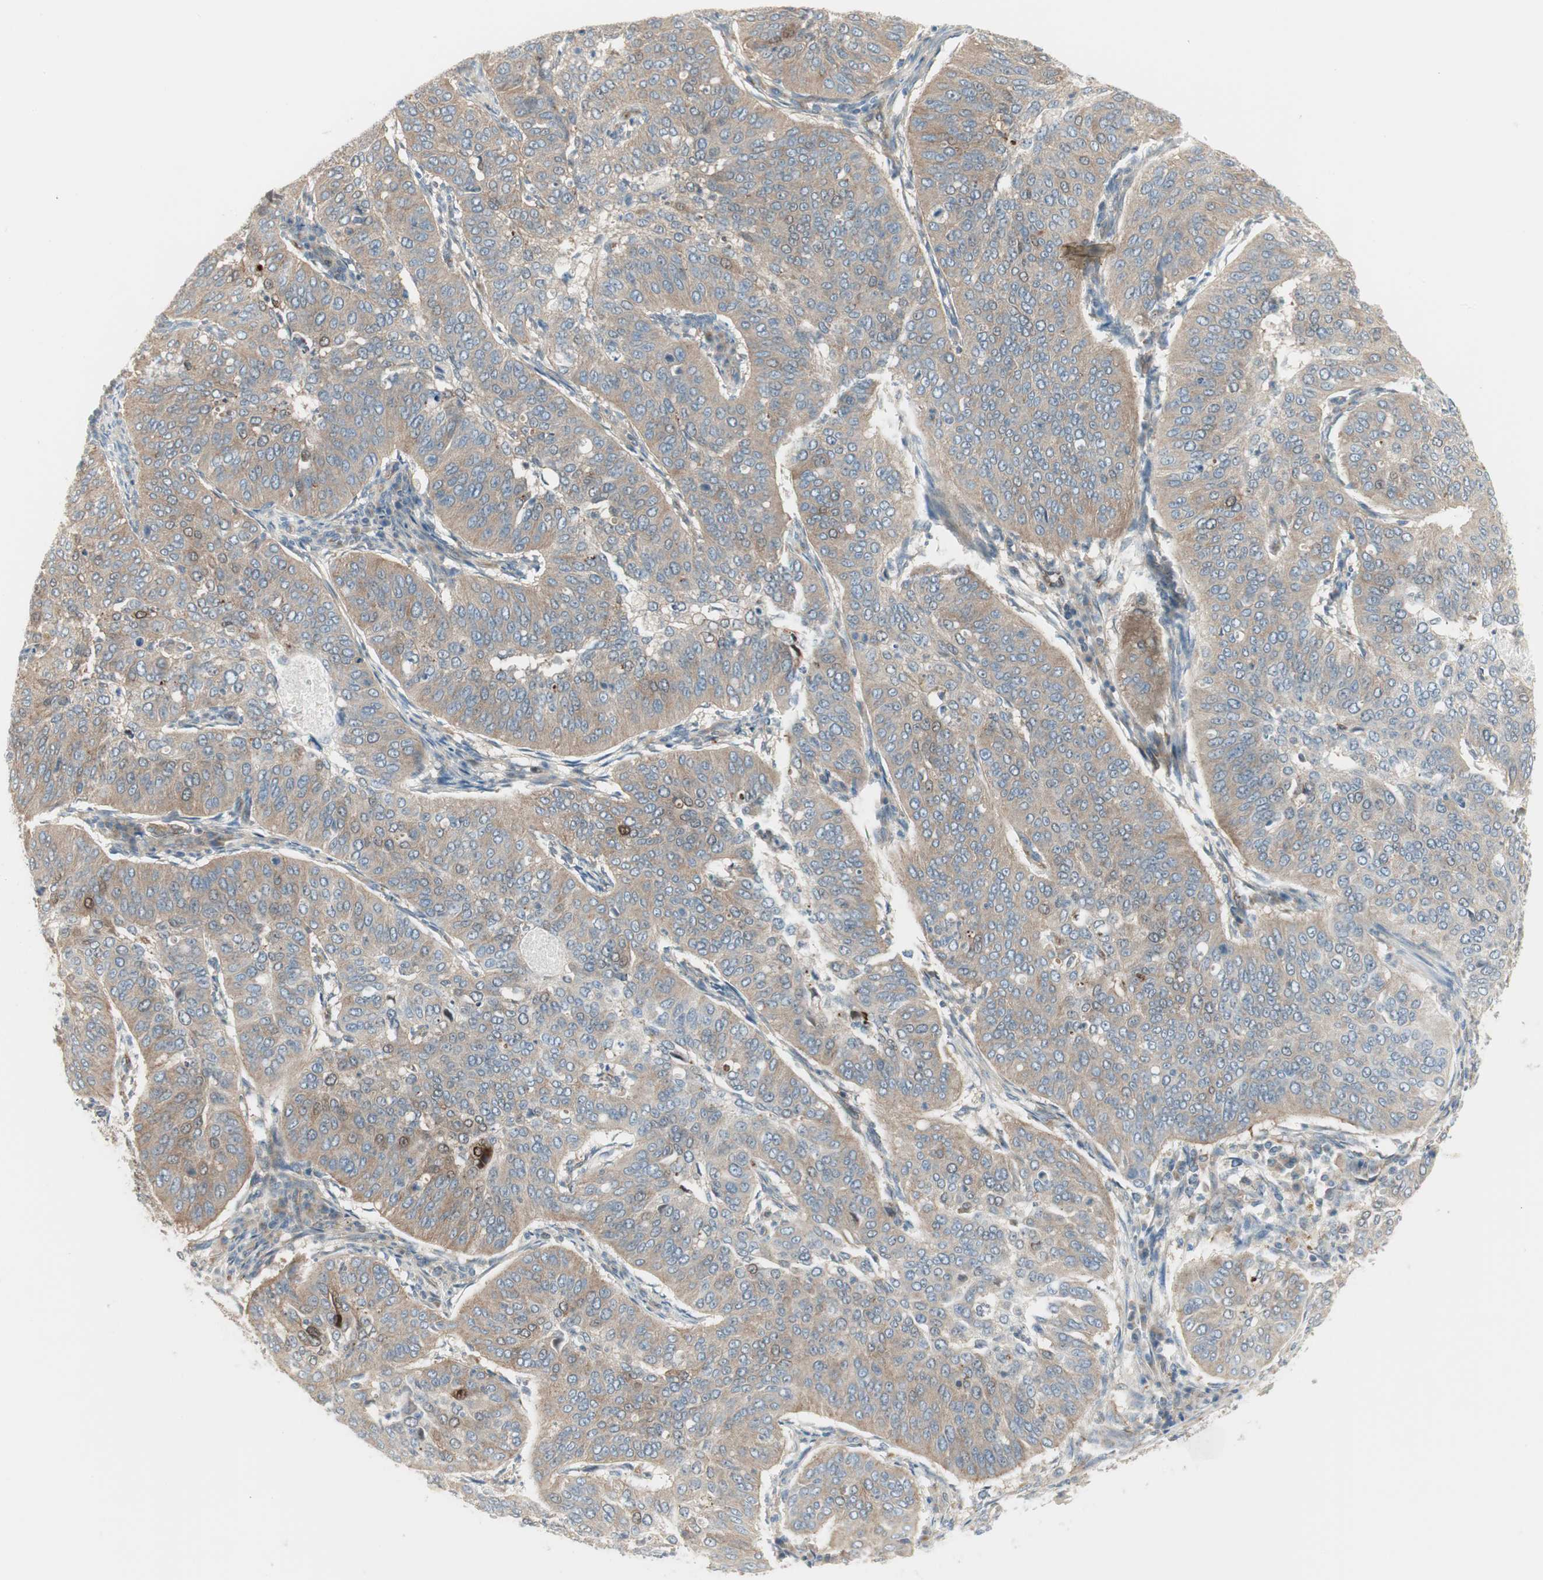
{"staining": {"intensity": "moderate", "quantity": ">75%", "location": "cytoplasmic/membranous"}, "tissue": "cervical cancer", "cell_type": "Tumor cells", "image_type": "cancer", "snomed": [{"axis": "morphology", "description": "Normal tissue, NOS"}, {"axis": "morphology", "description": "Squamous cell carcinoma, NOS"}, {"axis": "topography", "description": "Cervix"}], "caption": "Immunohistochemistry (IHC) of human cervical cancer (squamous cell carcinoma) exhibits medium levels of moderate cytoplasmic/membranous positivity in approximately >75% of tumor cells.", "gene": "AGFG1", "patient": {"sex": "female", "age": 39}}